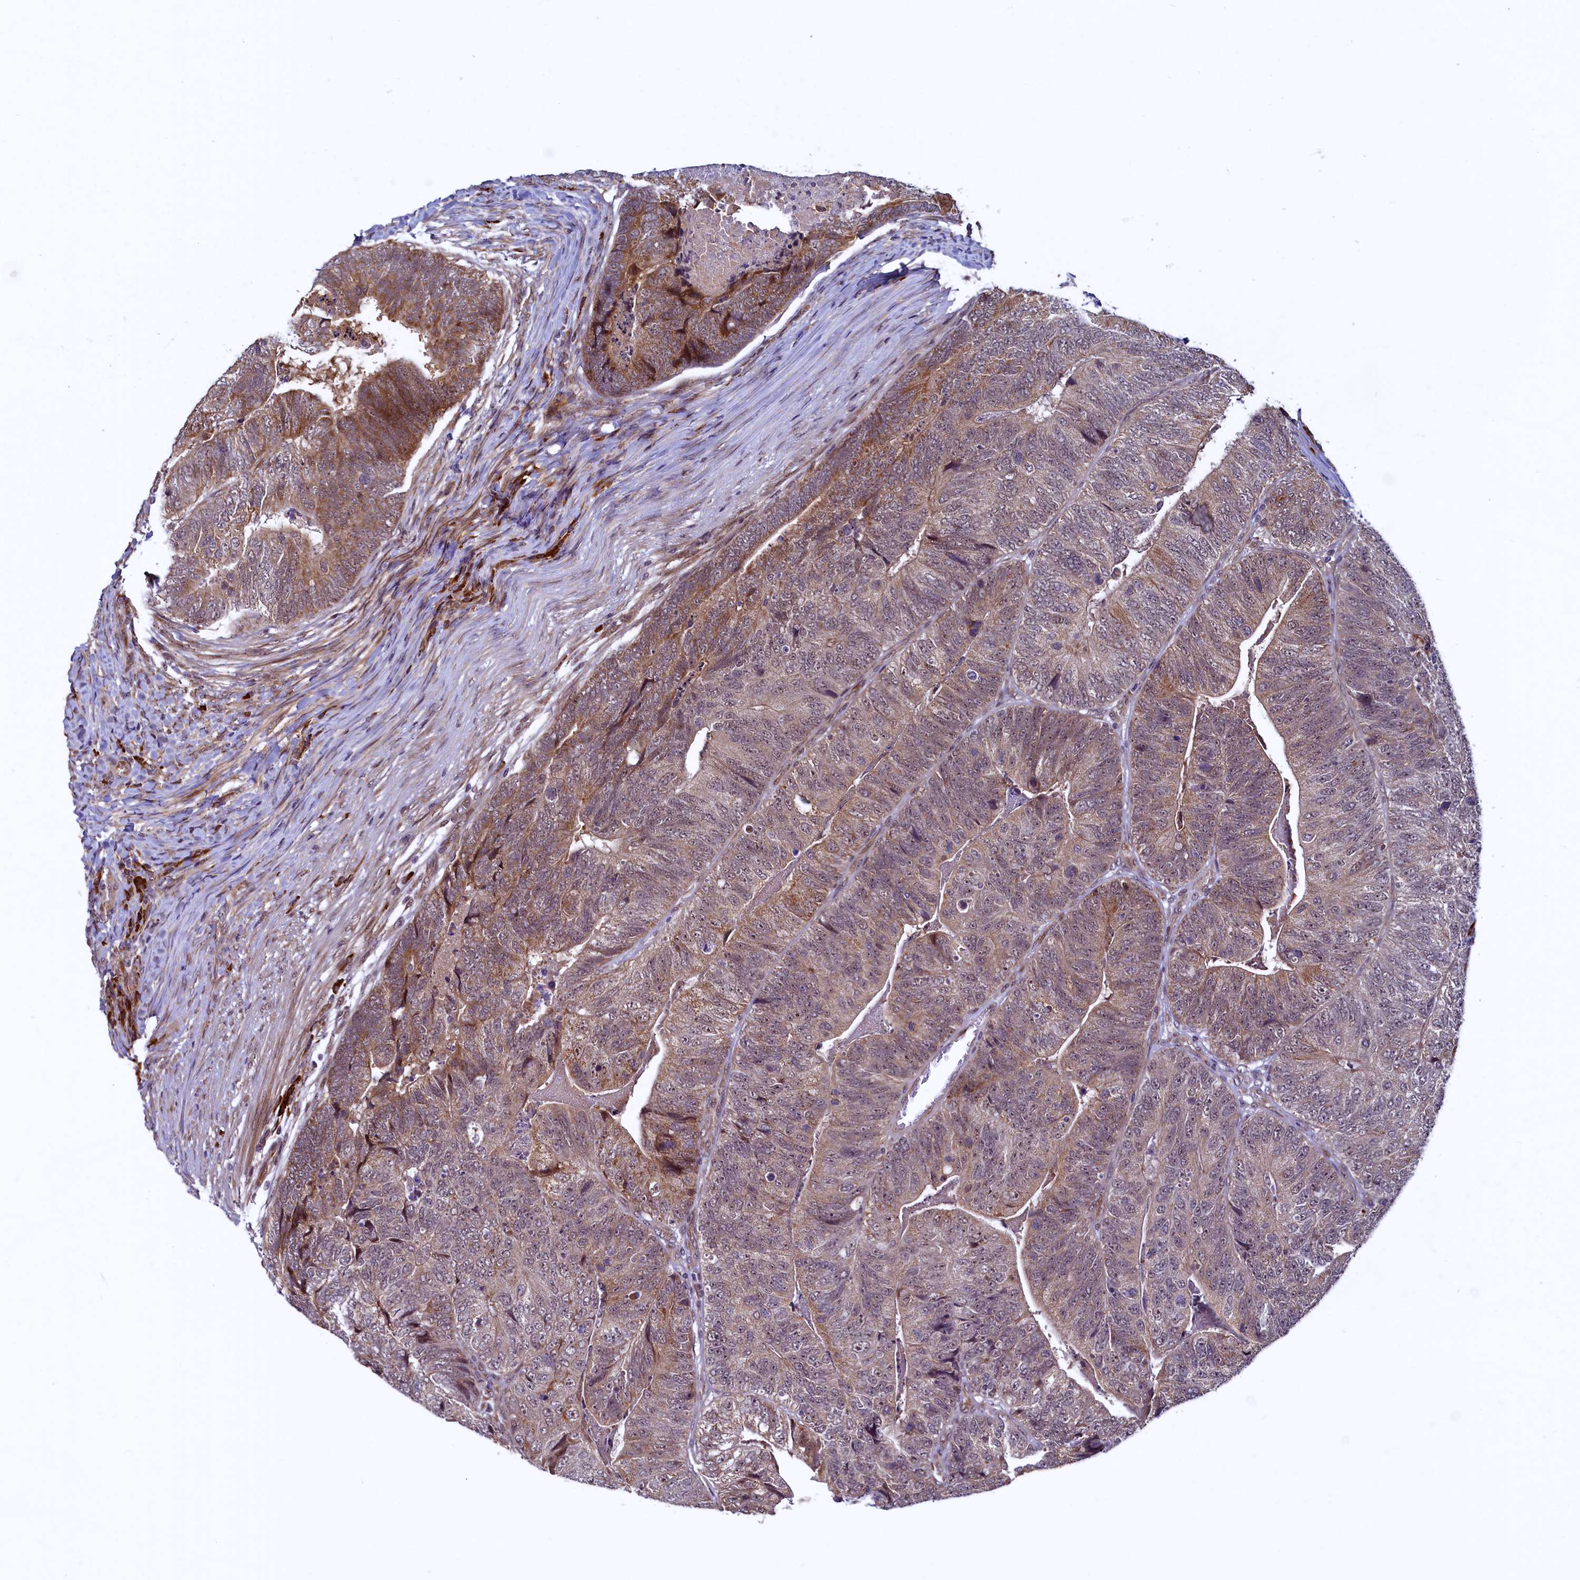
{"staining": {"intensity": "moderate", "quantity": ">75%", "location": "cytoplasmic/membranous"}, "tissue": "colorectal cancer", "cell_type": "Tumor cells", "image_type": "cancer", "snomed": [{"axis": "morphology", "description": "Adenocarcinoma, NOS"}, {"axis": "topography", "description": "Colon"}], "caption": "Immunohistochemical staining of colorectal cancer (adenocarcinoma) shows medium levels of moderate cytoplasmic/membranous protein positivity in approximately >75% of tumor cells.", "gene": "RBFA", "patient": {"sex": "female", "age": 67}}